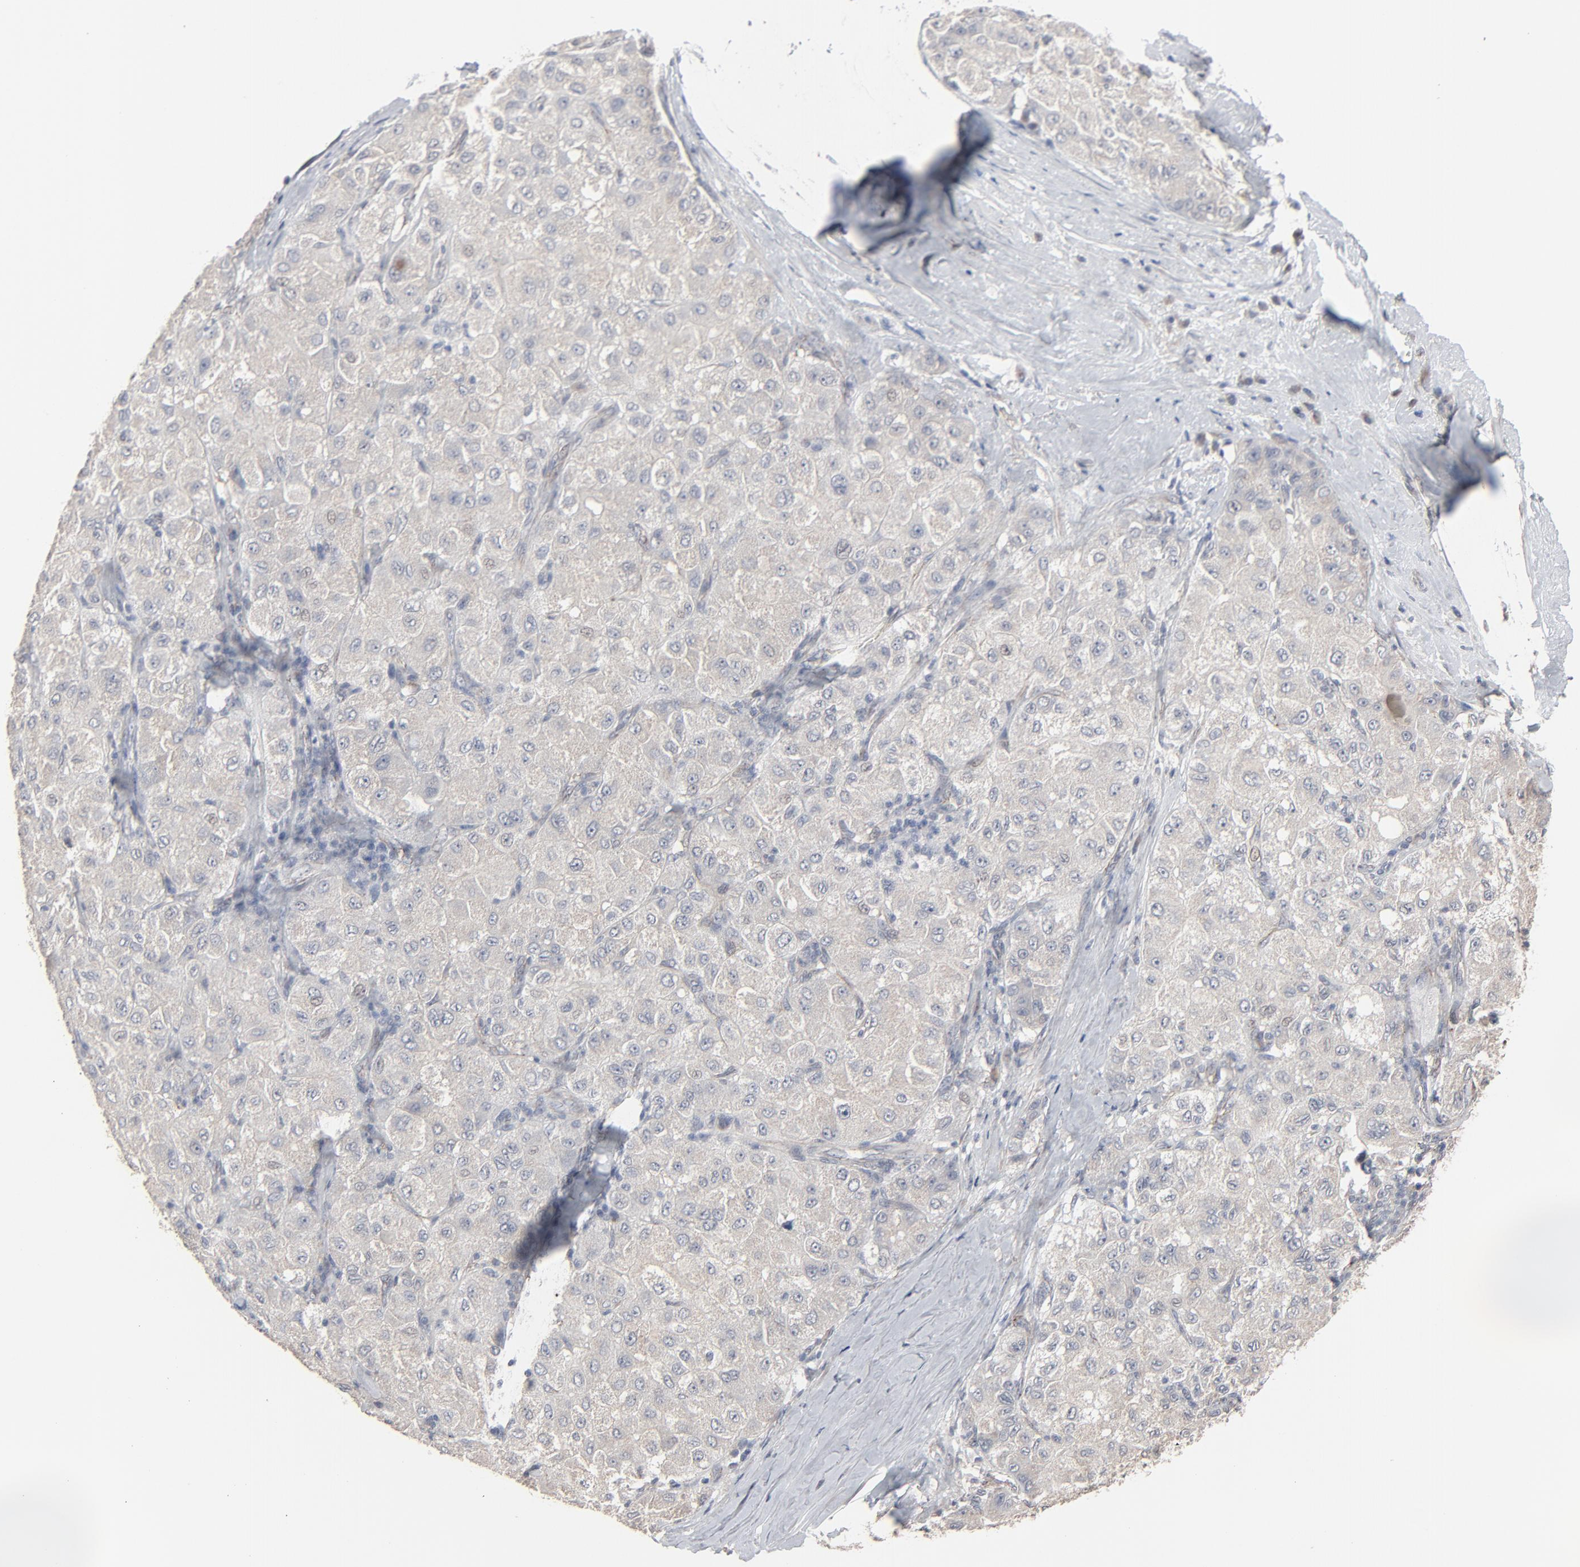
{"staining": {"intensity": "negative", "quantity": "none", "location": "none"}, "tissue": "liver cancer", "cell_type": "Tumor cells", "image_type": "cancer", "snomed": [{"axis": "morphology", "description": "Carcinoma, Hepatocellular, NOS"}, {"axis": "topography", "description": "Liver"}], "caption": "Micrograph shows no protein expression in tumor cells of hepatocellular carcinoma (liver) tissue. (DAB IHC, high magnification).", "gene": "JAM3", "patient": {"sex": "male", "age": 80}}